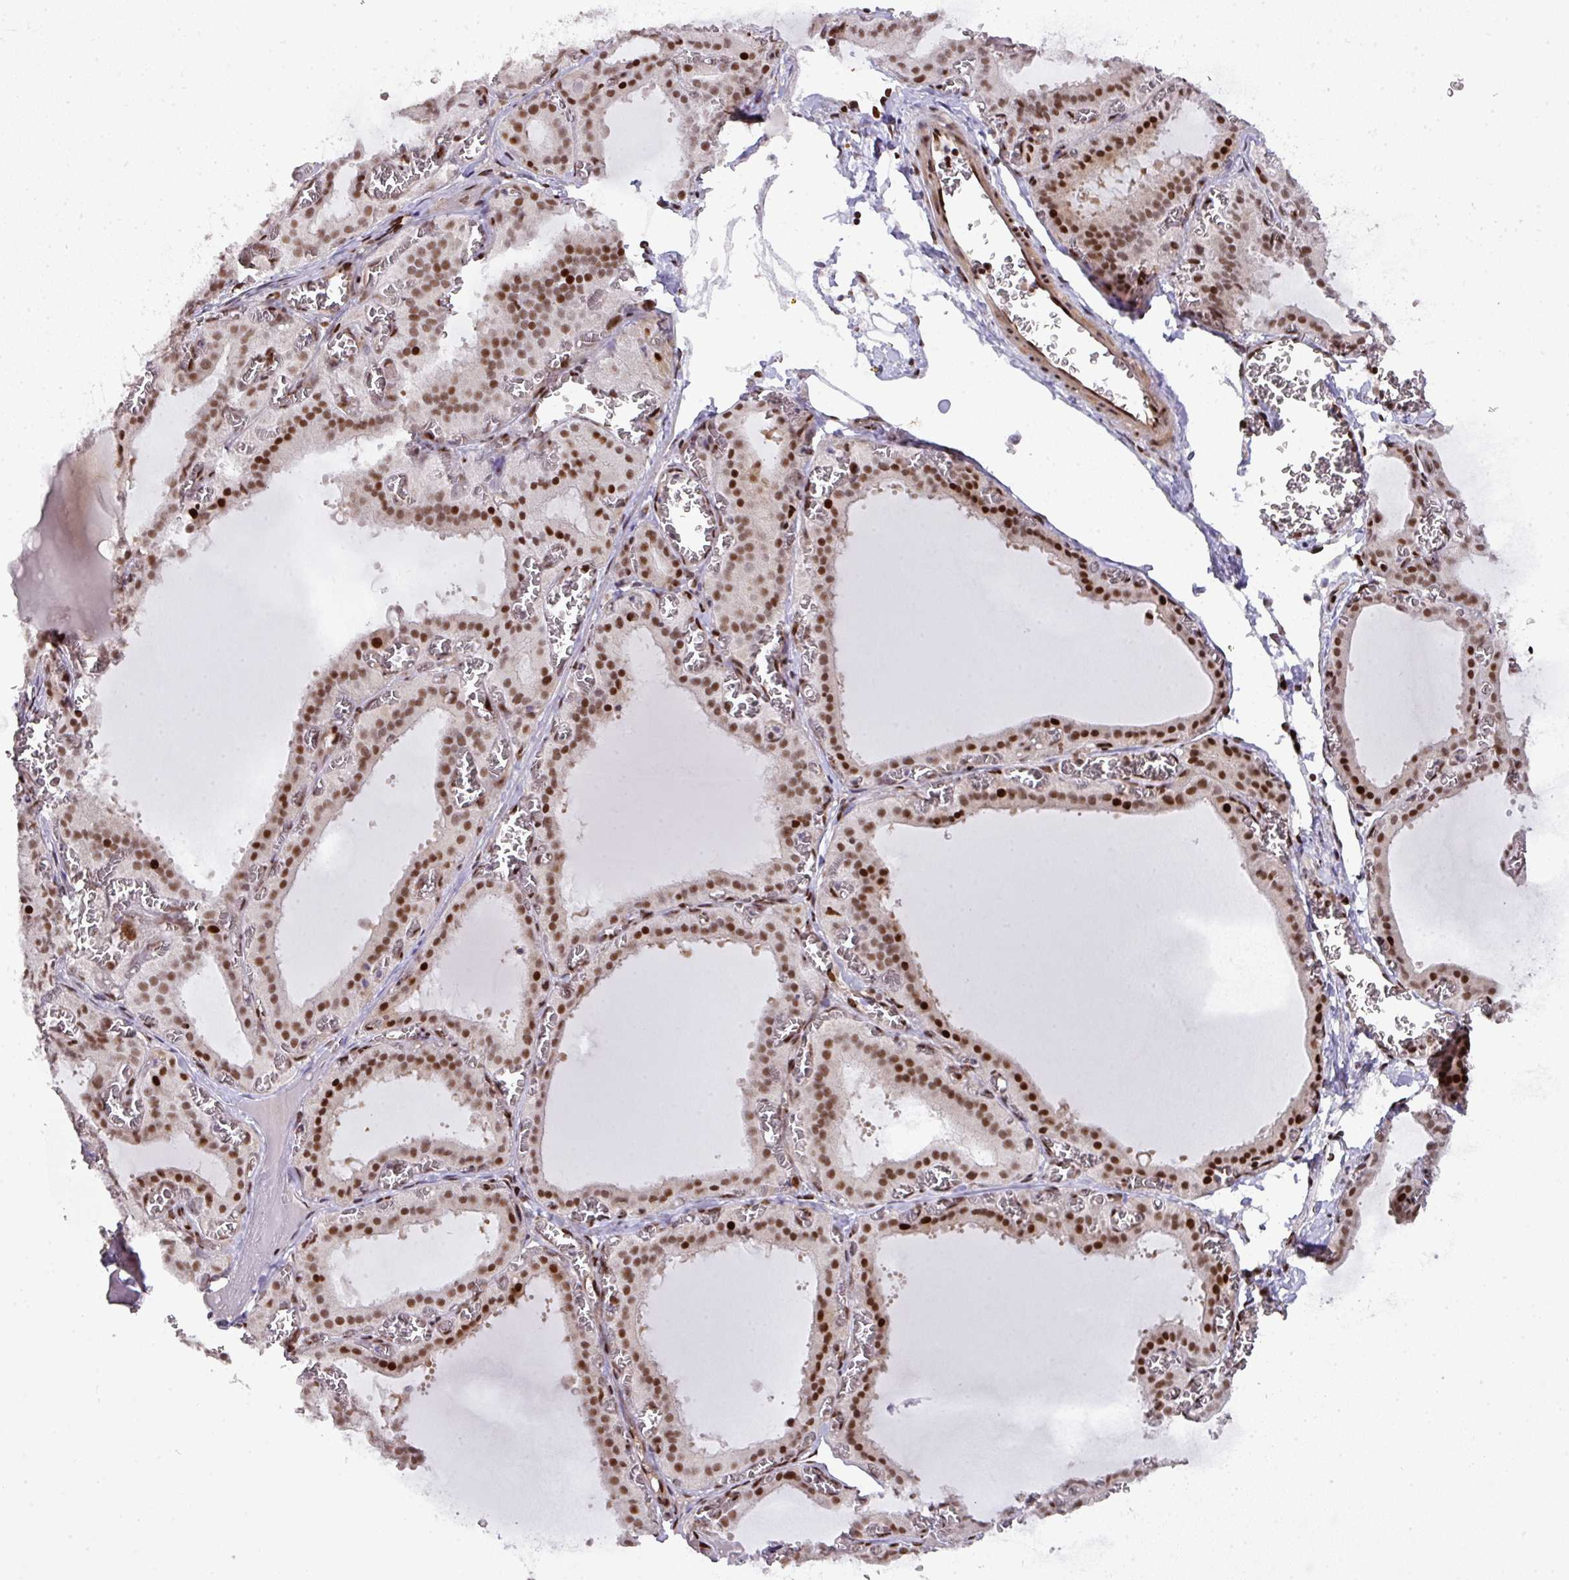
{"staining": {"intensity": "strong", "quantity": ">75%", "location": "cytoplasmic/membranous,nuclear"}, "tissue": "thyroid gland", "cell_type": "Glandular cells", "image_type": "normal", "snomed": [{"axis": "morphology", "description": "Normal tissue, NOS"}, {"axis": "topography", "description": "Thyroid gland"}], "caption": "About >75% of glandular cells in normal human thyroid gland show strong cytoplasmic/membranous,nuclear protein positivity as visualized by brown immunohistochemical staining.", "gene": "MYSM1", "patient": {"sex": "female", "age": 30}}